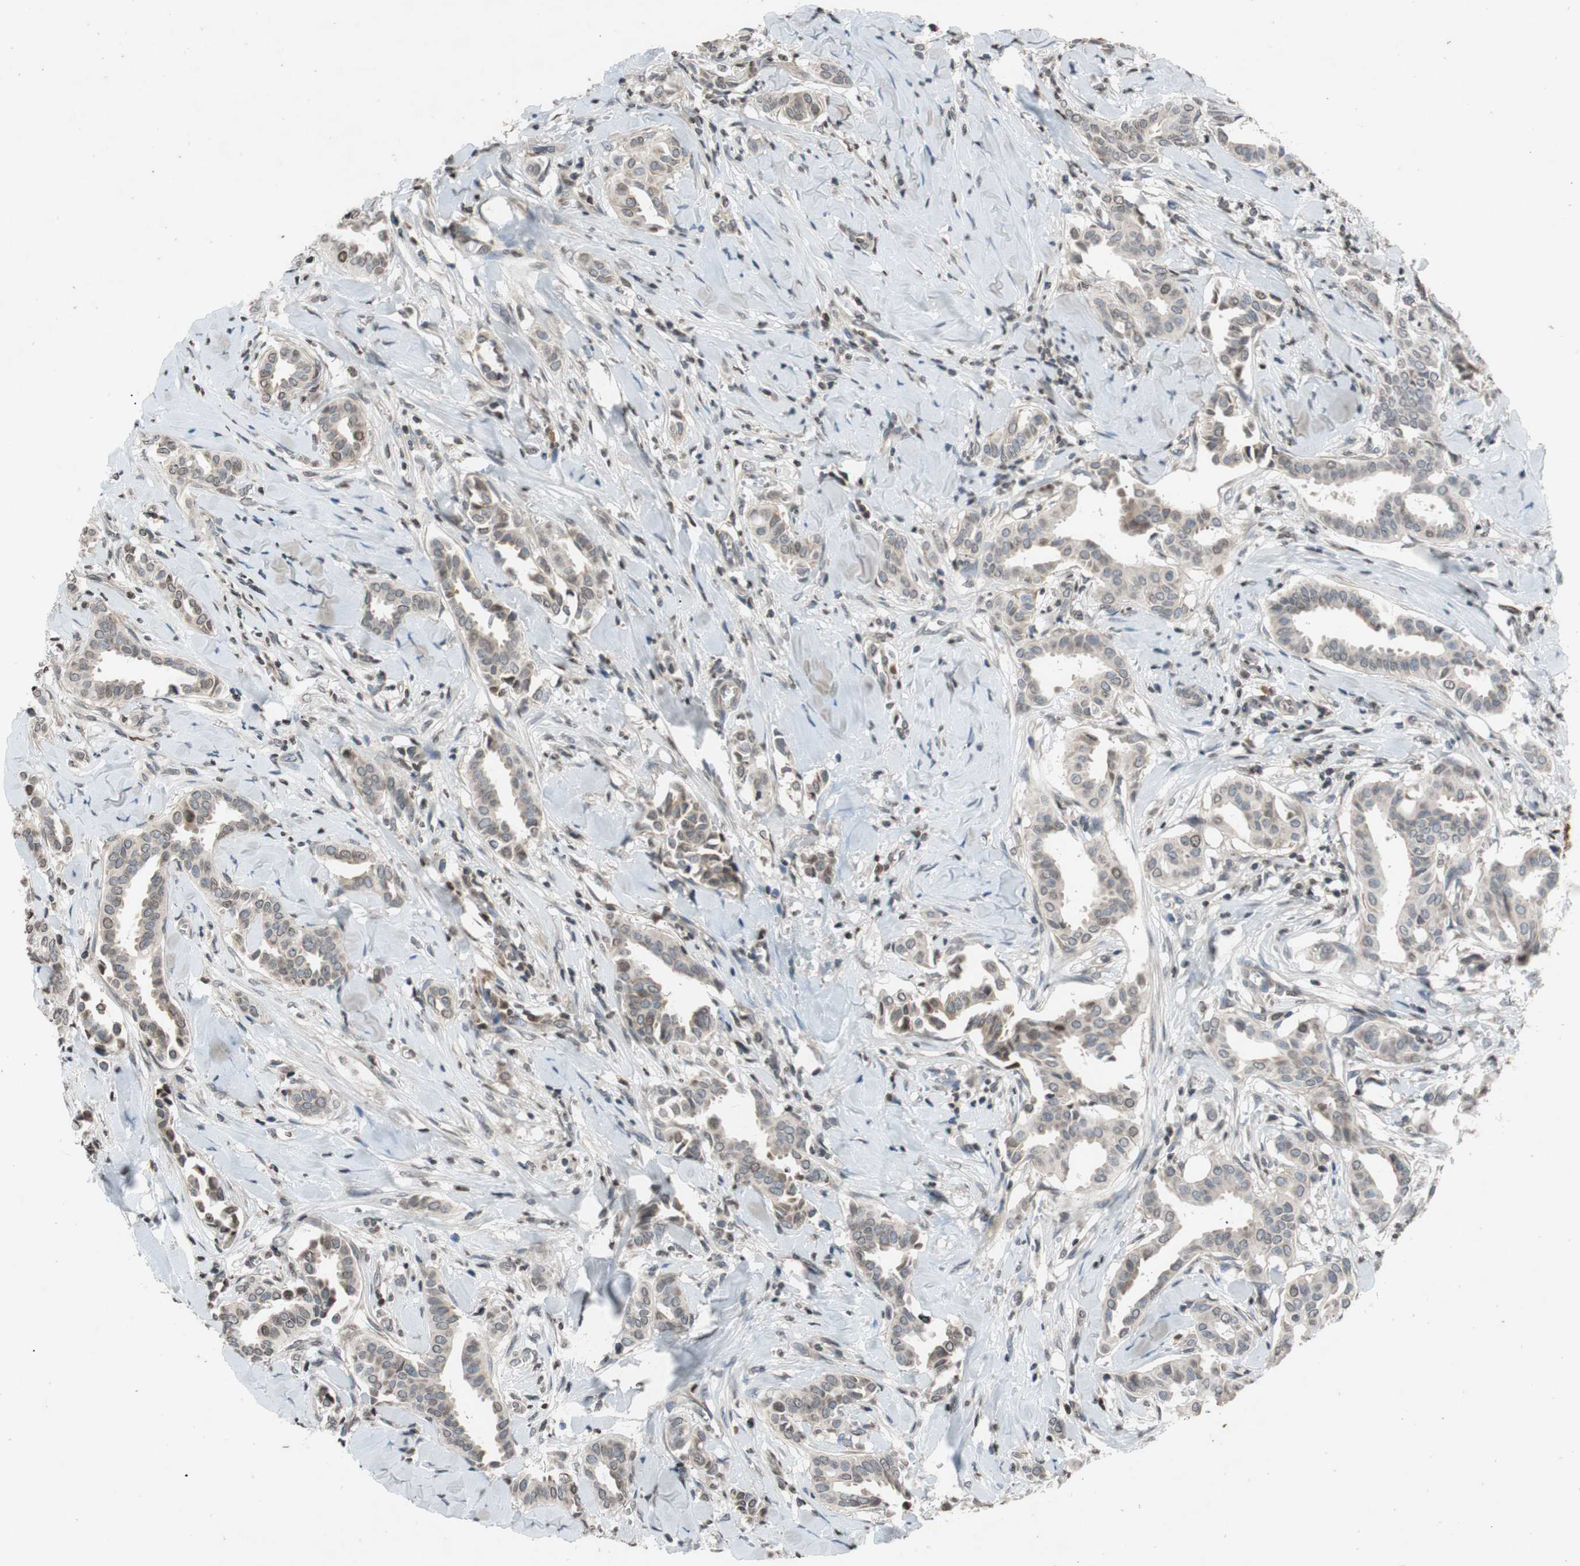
{"staining": {"intensity": "weak", "quantity": "<25%", "location": "cytoplasmic/membranous,nuclear"}, "tissue": "head and neck cancer", "cell_type": "Tumor cells", "image_type": "cancer", "snomed": [{"axis": "morphology", "description": "Adenocarcinoma, NOS"}, {"axis": "topography", "description": "Salivary gland"}, {"axis": "topography", "description": "Head-Neck"}], "caption": "Head and neck adenocarcinoma stained for a protein using IHC shows no staining tumor cells.", "gene": "MCM6", "patient": {"sex": "female", "age": 59}}